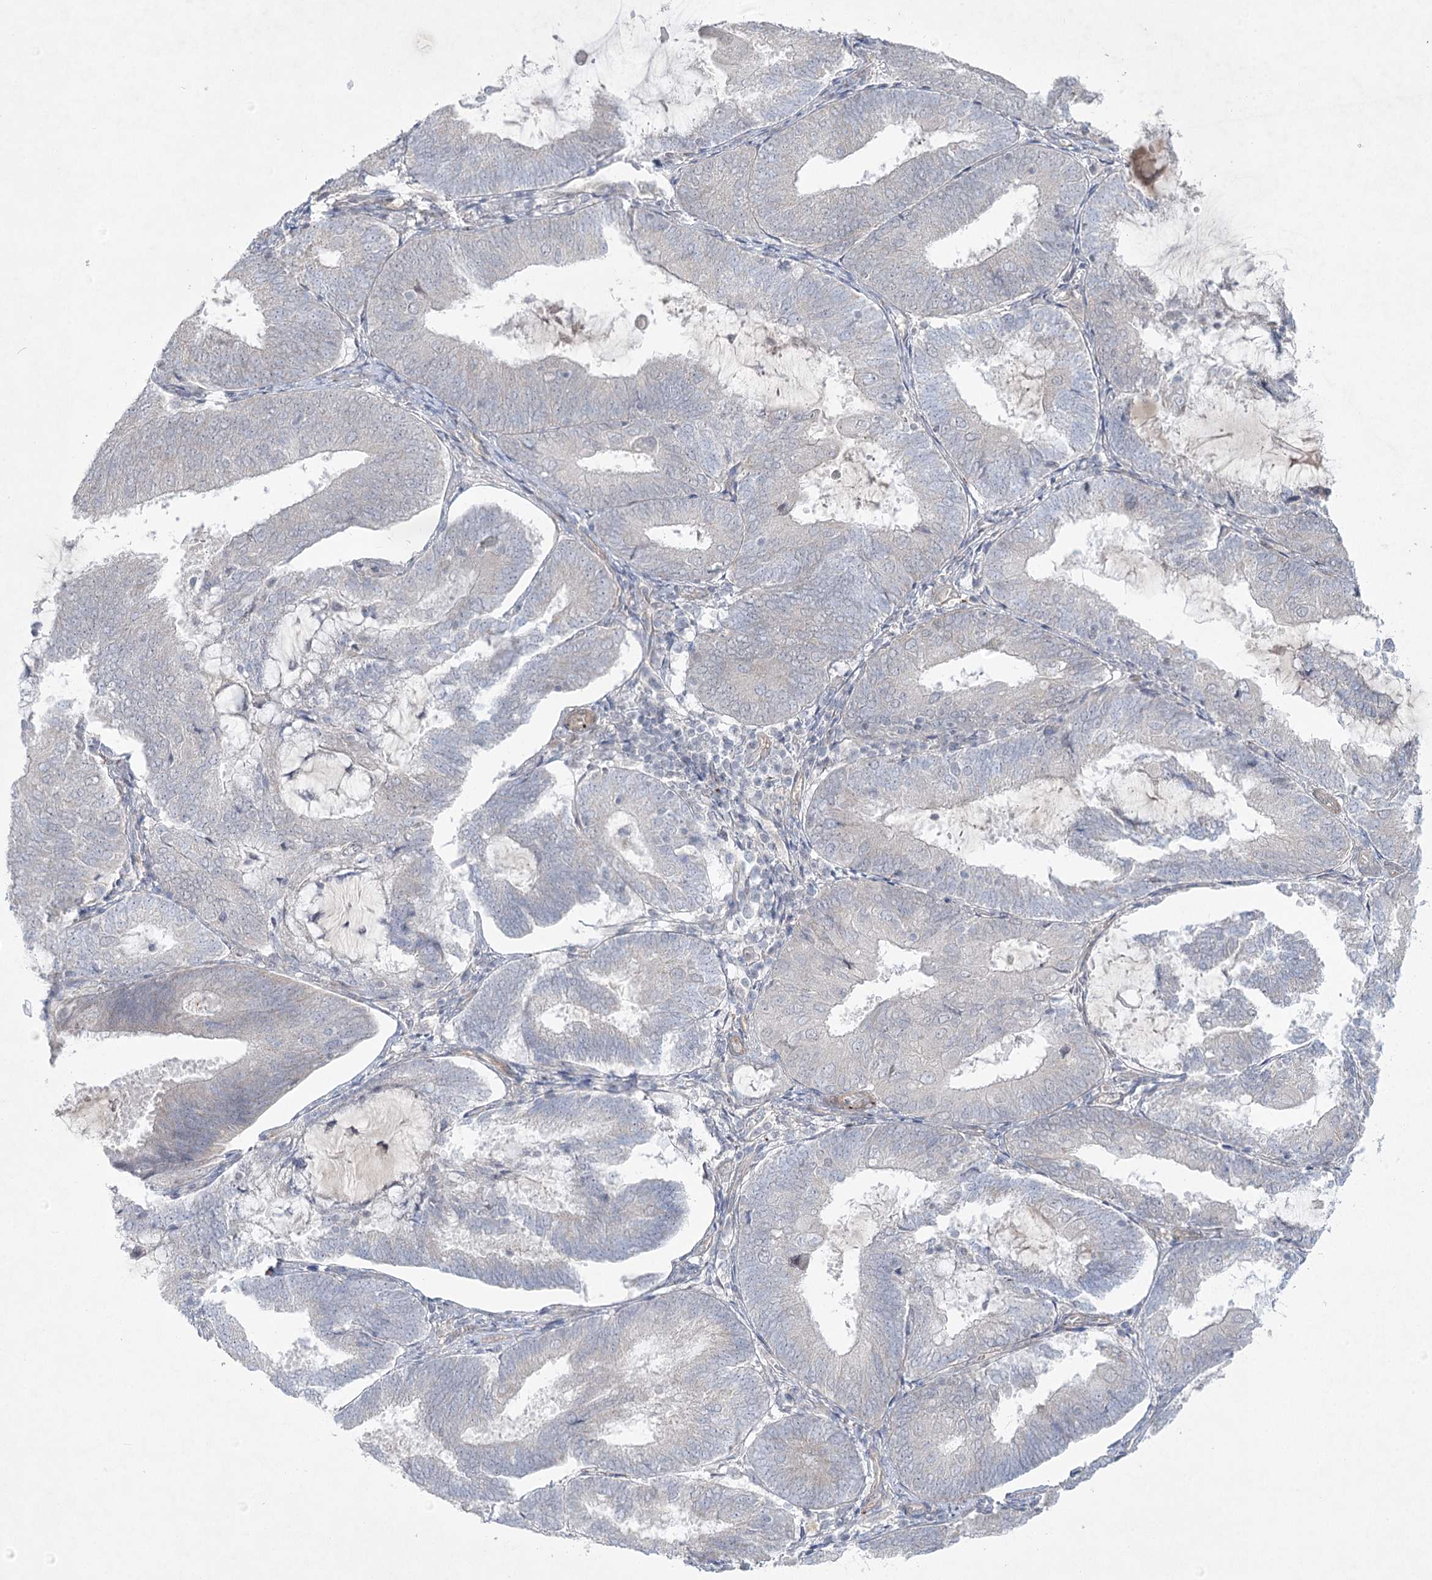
{"staining": {"intensity": "negative", "quantity": "none", "location": "none"}, "tissue": "endometrial cancer", "cell_type": "Tumor cells", "image_type": "cancer", "snomed": [{"axis": "morphology", "description": "Adenocarcinoma, NOS"}, {"axis": "topography", "description": "Endometrium"}], "caption": "The photomicrograph reveals no staining of tumor cells in endometrial adenocarcinoma.", "gene": "AMTN", "patient": {"sex": "female", "age": 81}}